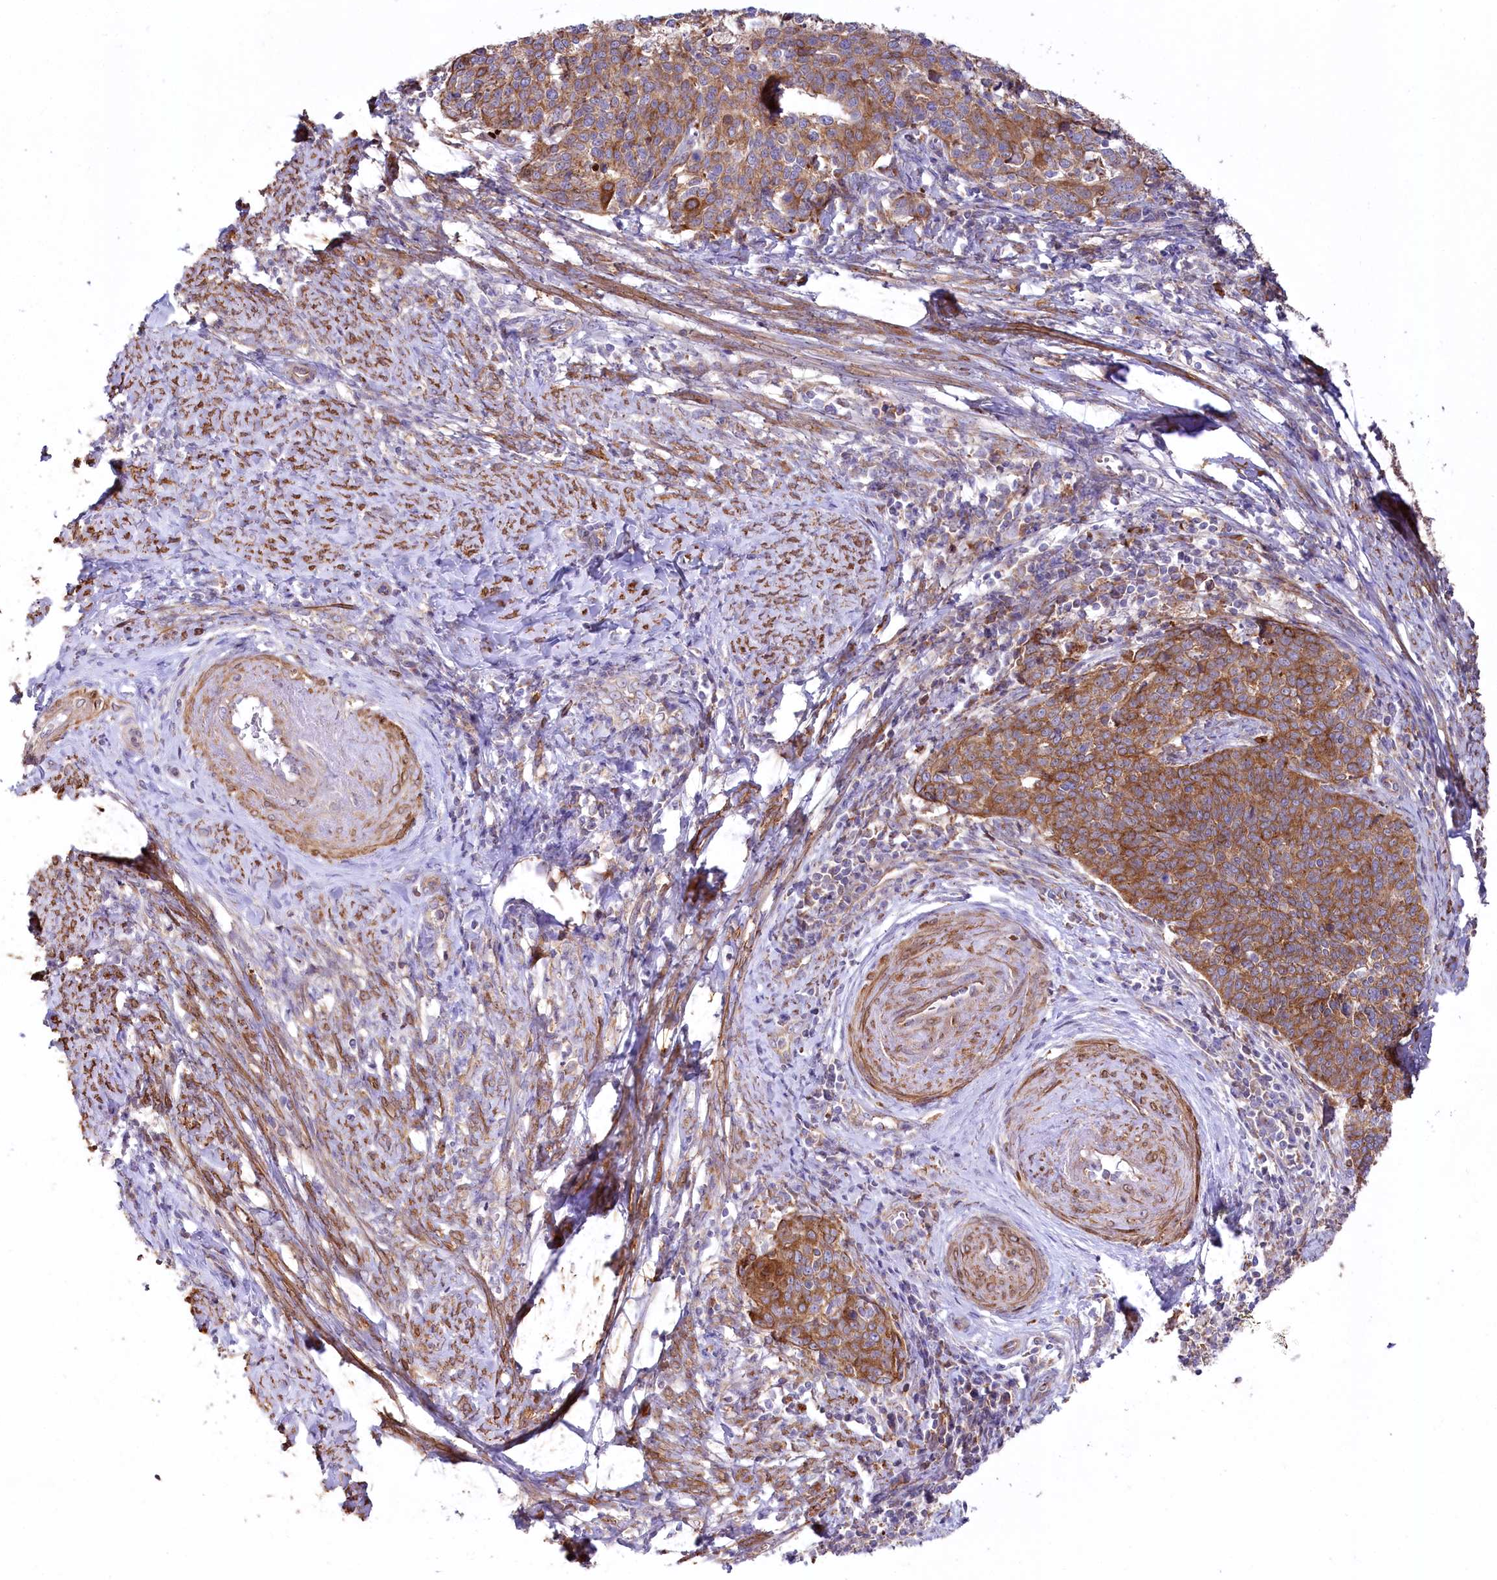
{"staining": {"intensity": "moderate", "quantity": ">75%", "location": "cytoplasmic/membranous"}, "tissue": "cervical cancer", "cell_type": "Tumor cells", "image_type": "cancer", "snomed": [{"axis": "morphology", "description": "Squamous cell carcinoma, NOS"}, {"axis": "topography", "description": "Cervix"}], "caption": "Protein positivity by immunohistochemistry exhibits moderate cytoplasmic/membranous positivity in approximately >75% of tumor cells in squamous cell carcinoma (cervical).", "gene": "STX6", "patient": {"sex": "female", "age": 39}}